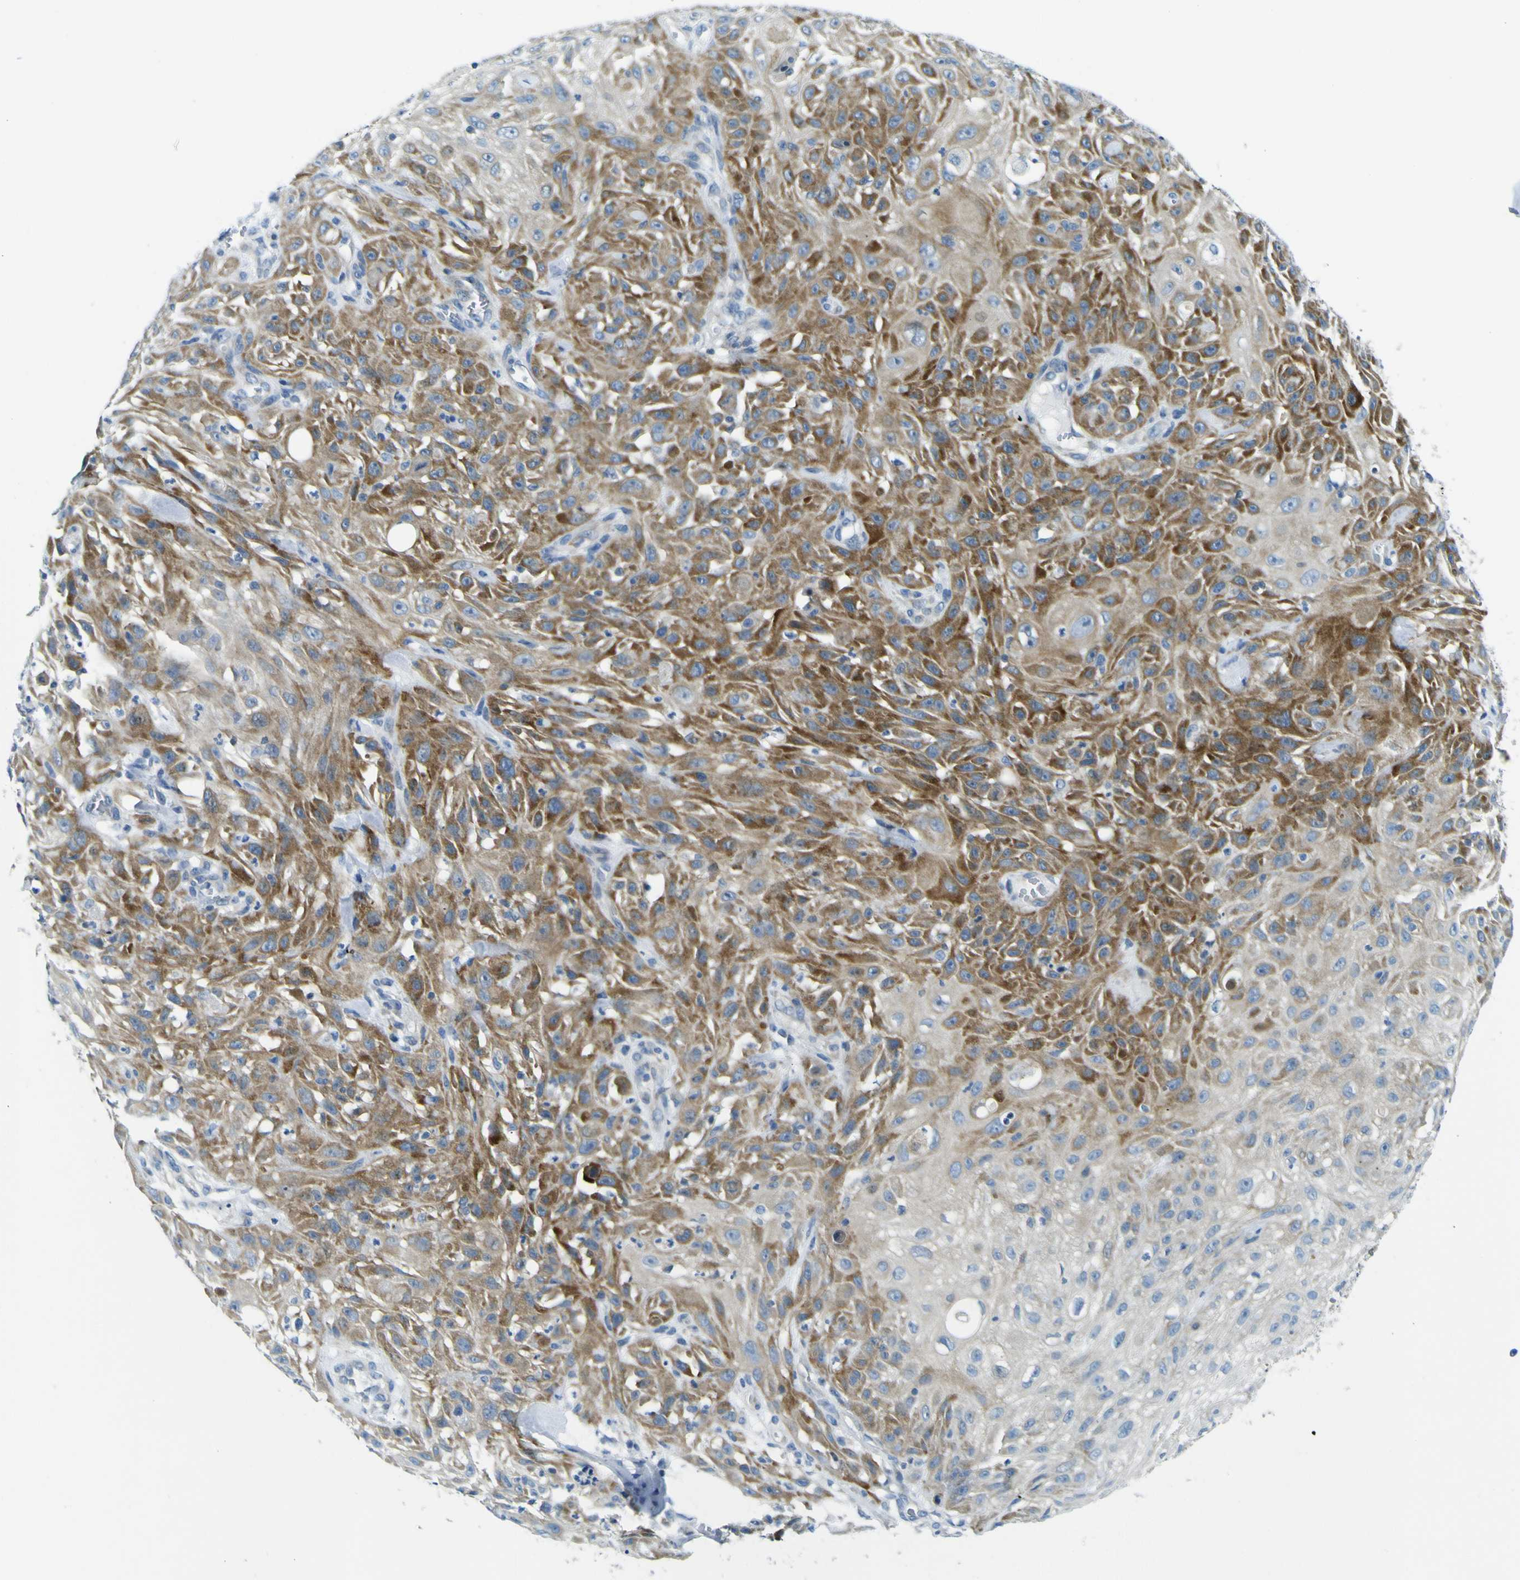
{"staining": {"intensity": "moderate", "quantity": ">75%", "location": "cytoplasmic/membranous"}, "tissue": "skin cancer", "cell_type": "Tumor cells", "image_type": "cancer", "snomed": [{"axis": "morphology", "description": "Squamous cell carcinoma, NOS"}, {"axis": "topography", "description": "Skin"}], "caption": "An image of human skin squamous cell carcinoma stained for a protein exhibits moderate cytoplasmic/membranous brown staining in tumor cells.", "gene": "SORCS1", "patient": {"sex": "male", "age": 75}}